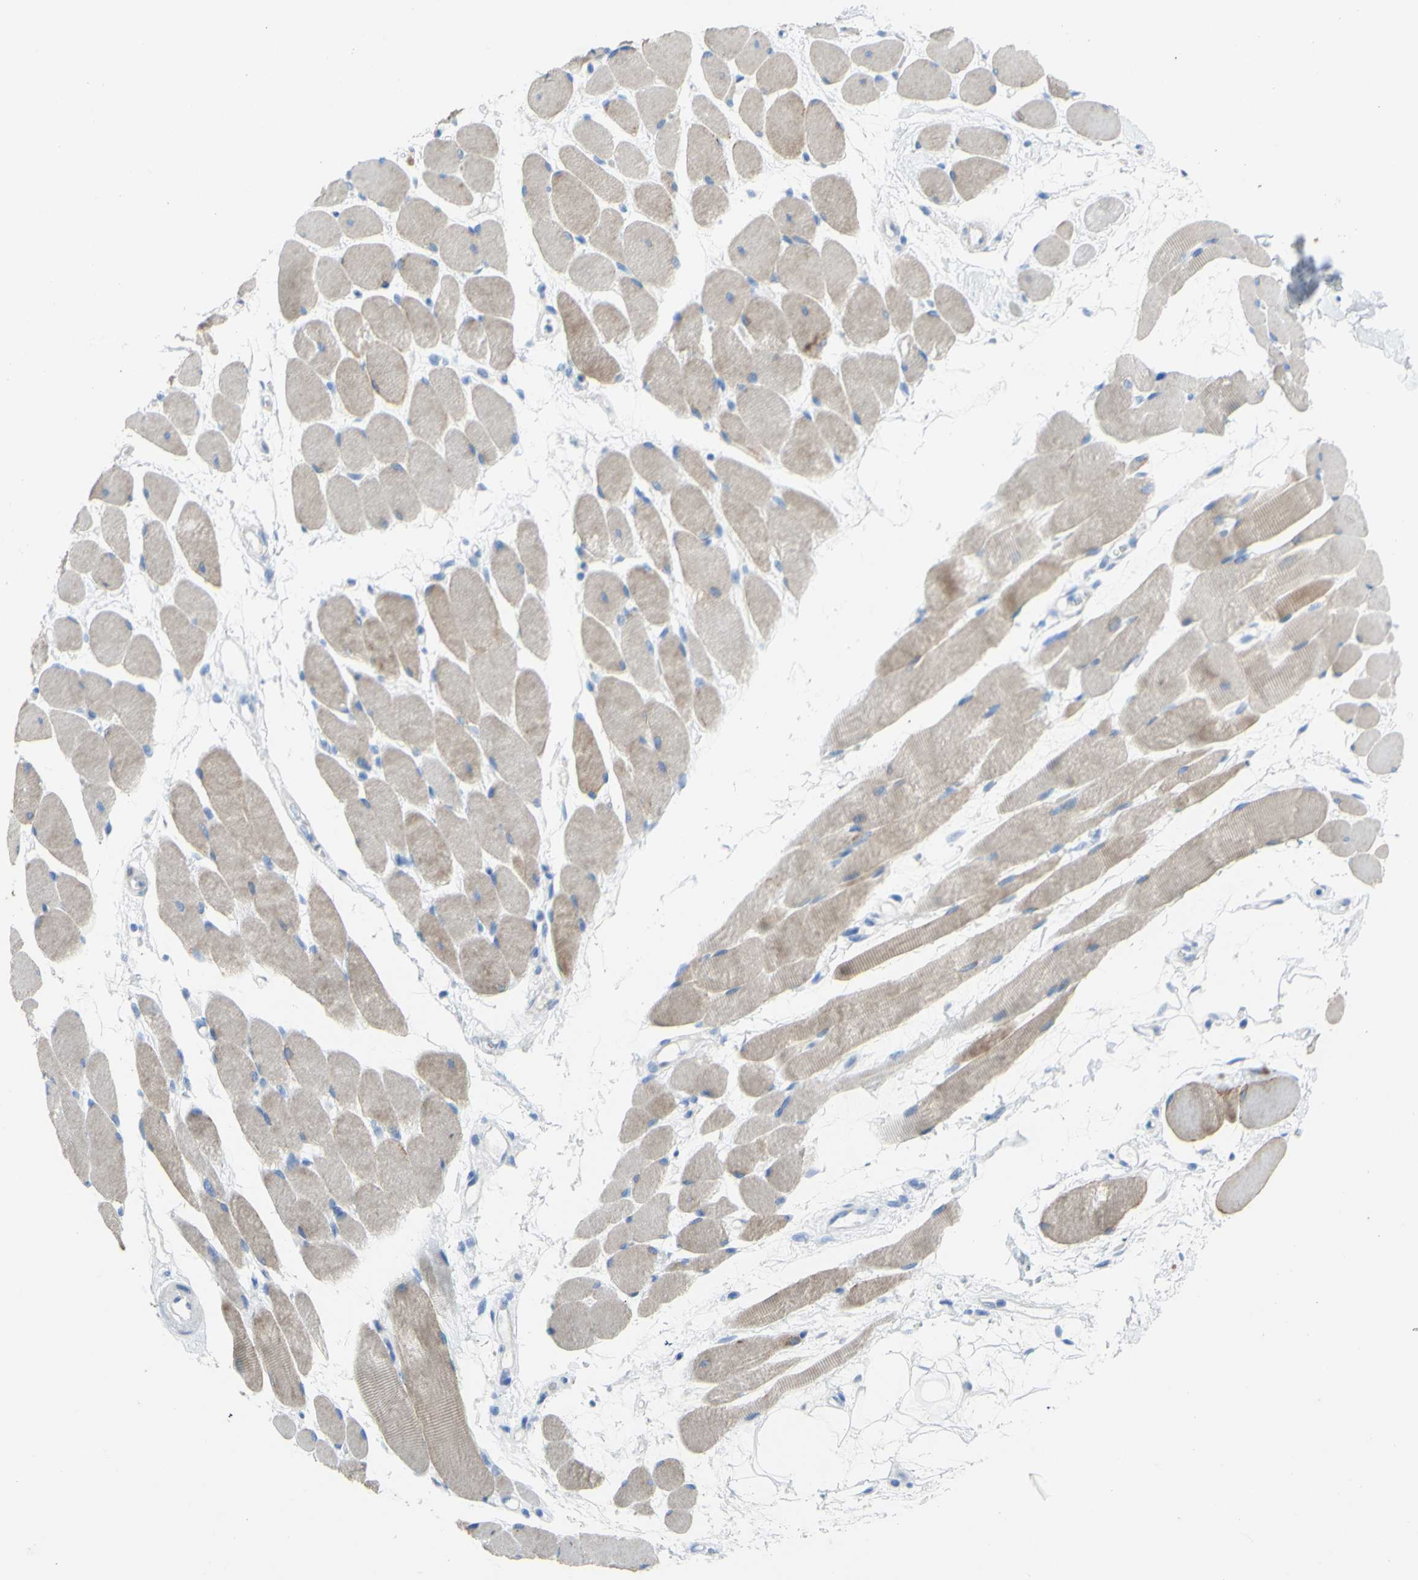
{"staining": {"intensity": "weak", "quantity": ">75%", "location": "cytoplasmic/membranous"}, "tissue": "skeletal muscle", "cell_type": "Myocytes", "image_type": "normal", "snomed": [{"axis": "morphology", "description": "Normal tissue, NOS"}, {"axis": "topography", "description": "Skeletal muscle"}, {"axis": "topography", "description": "Peripheral nerve tissue"}], "caption": "A micrograph of skeletal muscle stained for a protein reveals weak cytoplasmic/membranous brown staining in myocytes. (DAB (3,3'-diaminobenzidine) IHC with brightfield microscopy, high magnification).", "gene": "DSC2", "patient": {"sex": "female", "age": 84}}